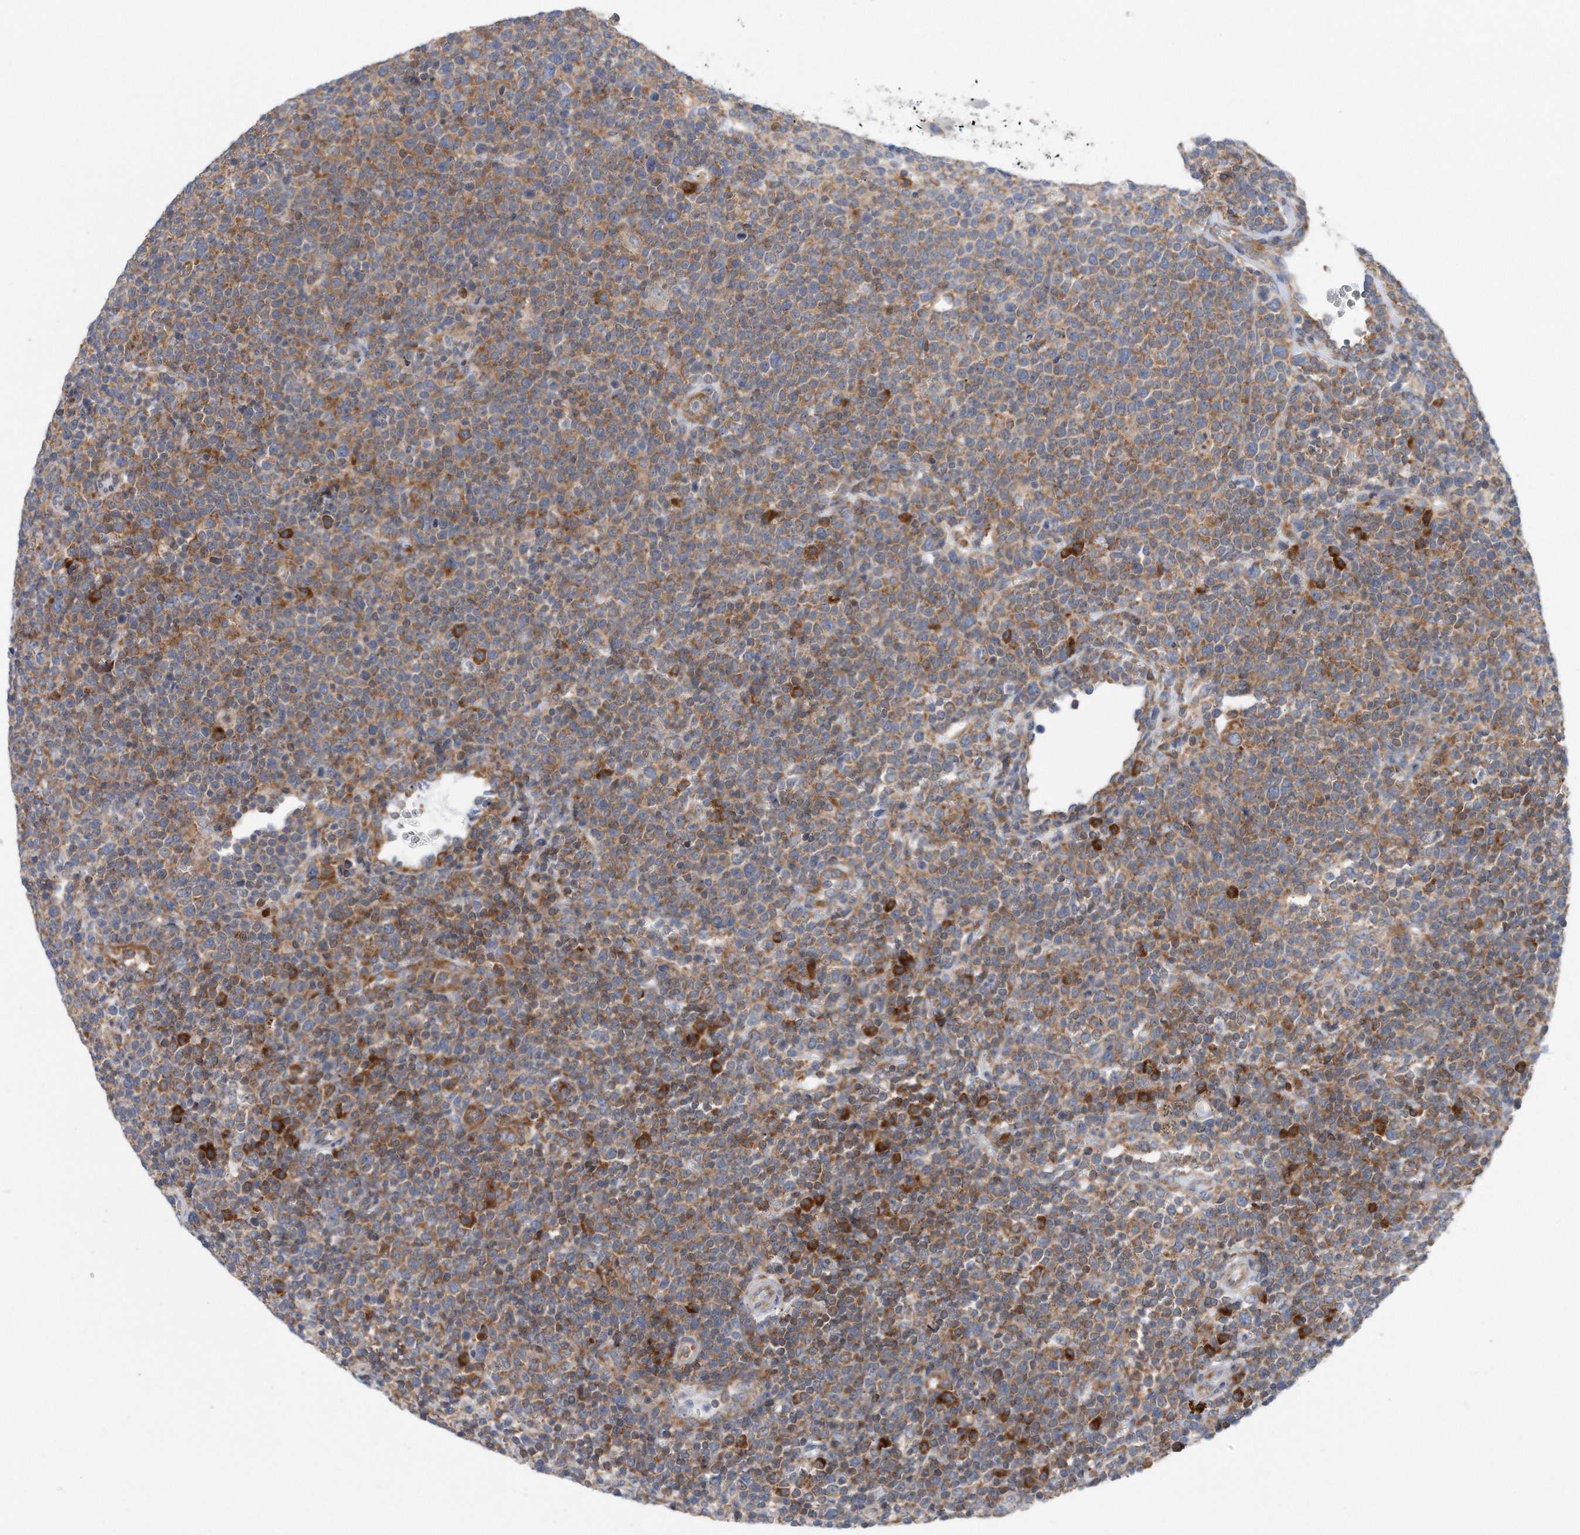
{"staining": {"intensity": "moderate", "quantity": ">75%", "location": "cytoplasmic/membranous"}, "tissue": "lymphoma", "cell_type": "Tumor cells", "image_type": "cancer", "snomed": [{"axis": "morphology", "description": "Malignant lymphoma, non-Hodgkin's type, High grade"}, {"axis": "topography", "description": "Lymph node"}], "caption": "Protein expression analysis of high-grade malignant lymphoma, non-Hodgkin's type reveals moderate cytoplasmic/membranous expression in about >75% of tumor cells. The staining is performed using DAB (3,3'-diaminobenzidine) brown chromogen to label protein expression. The nuclei are counter-stained blue using hematoxylin.", "gene": "RPL26L1", "patient": {"sex": "male", "age": 61}}